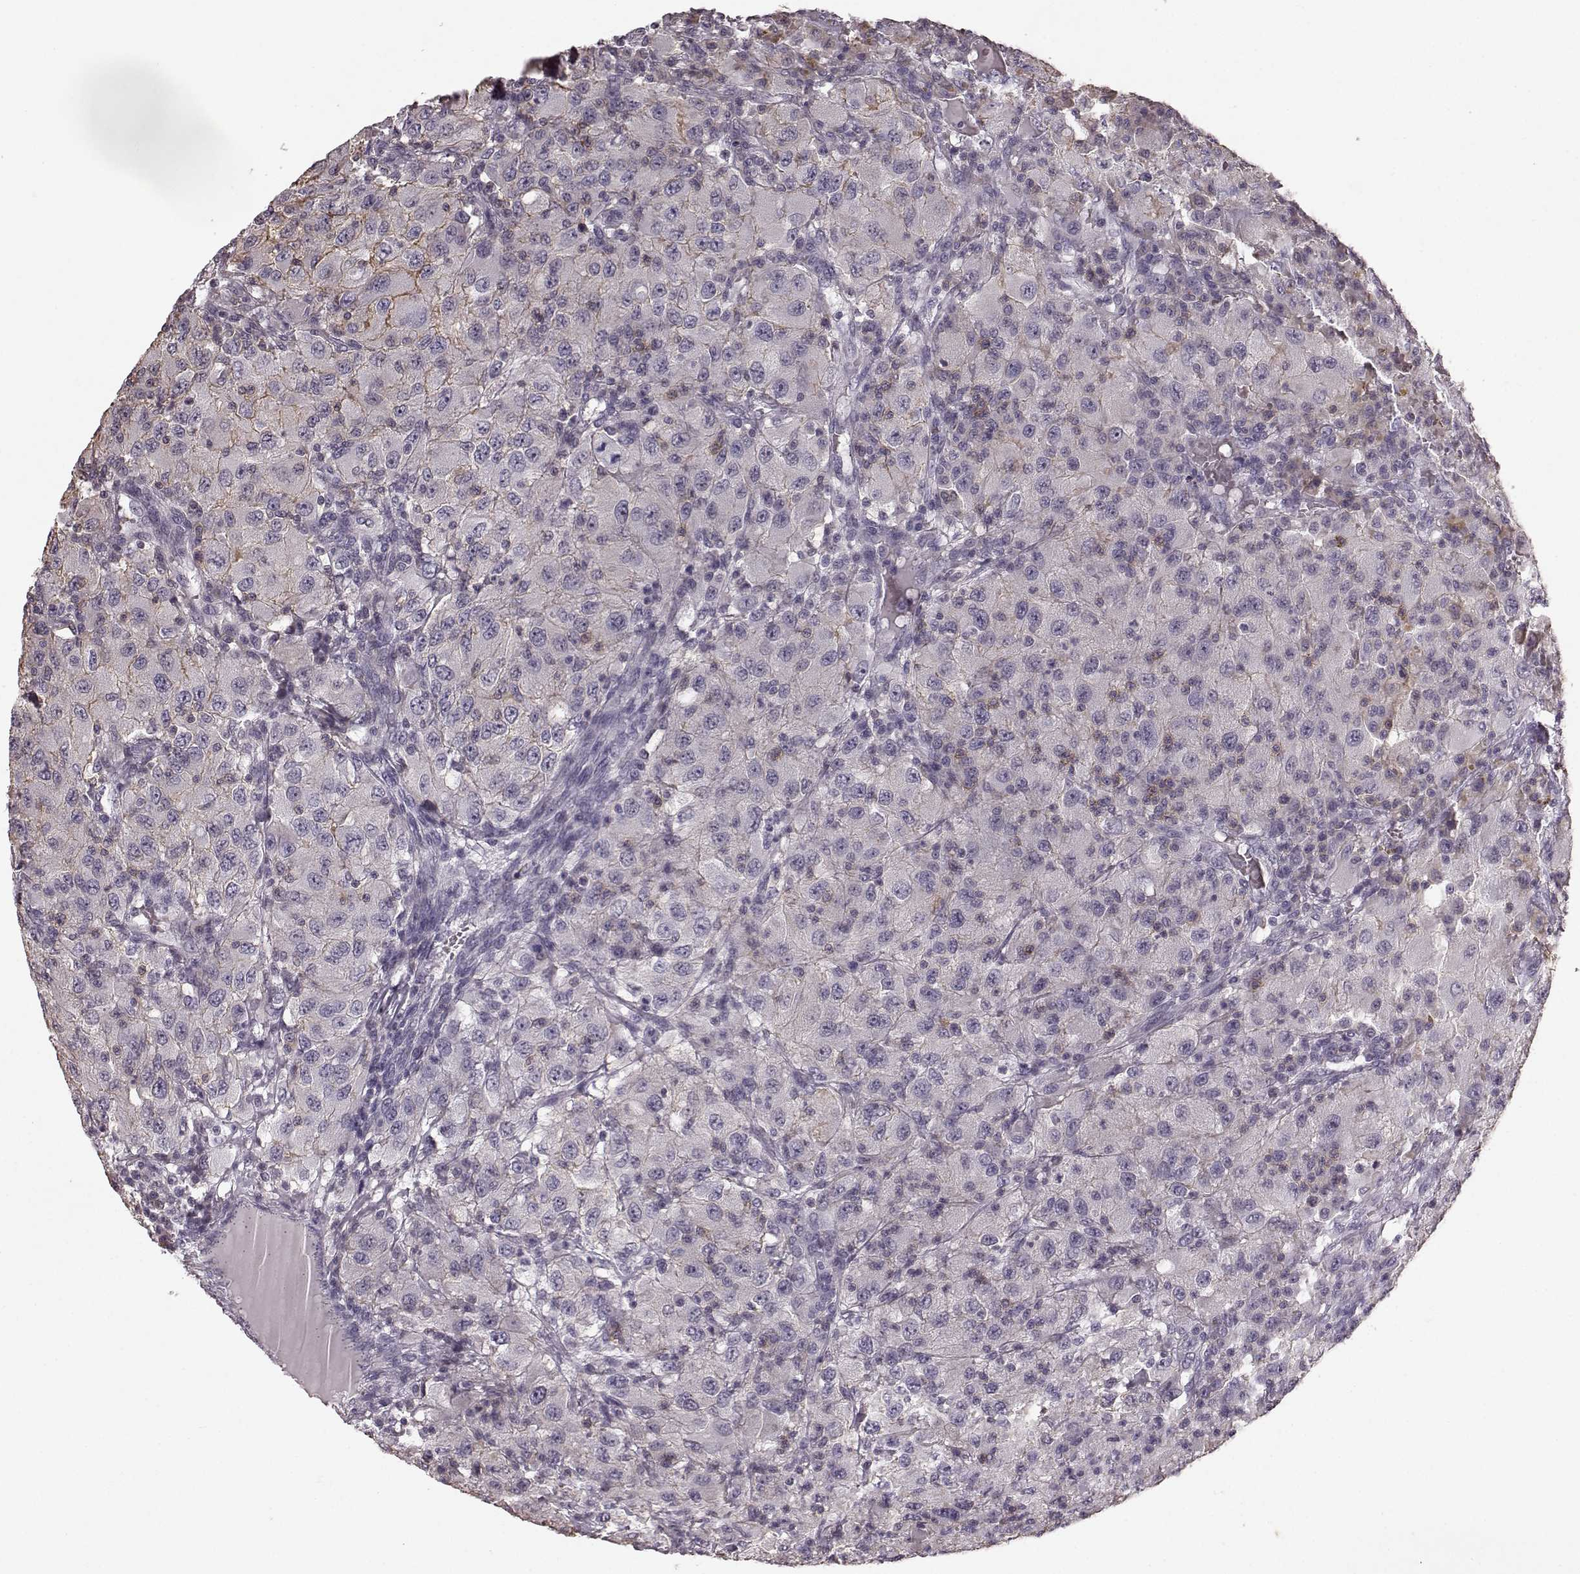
{"staining": {"intensity": "negative", "quantity": "none", "location": "none"}, "tissue": "renal cancer", "cell_type": "Tumor cells", "image_type": "cancer", "snomed": [{"axis": "morphology", "description": "Adenocarcinoma, NOS"}, {"axis": "topography", "description": "Kidney"}], "caption": "This is an immunohistochemistry (IHC) image of human adenocarcinoma (renal). There is no staining in tumor cells.", "gene": "PDCD1", "patient": {"sex": "female", "age": 67}}